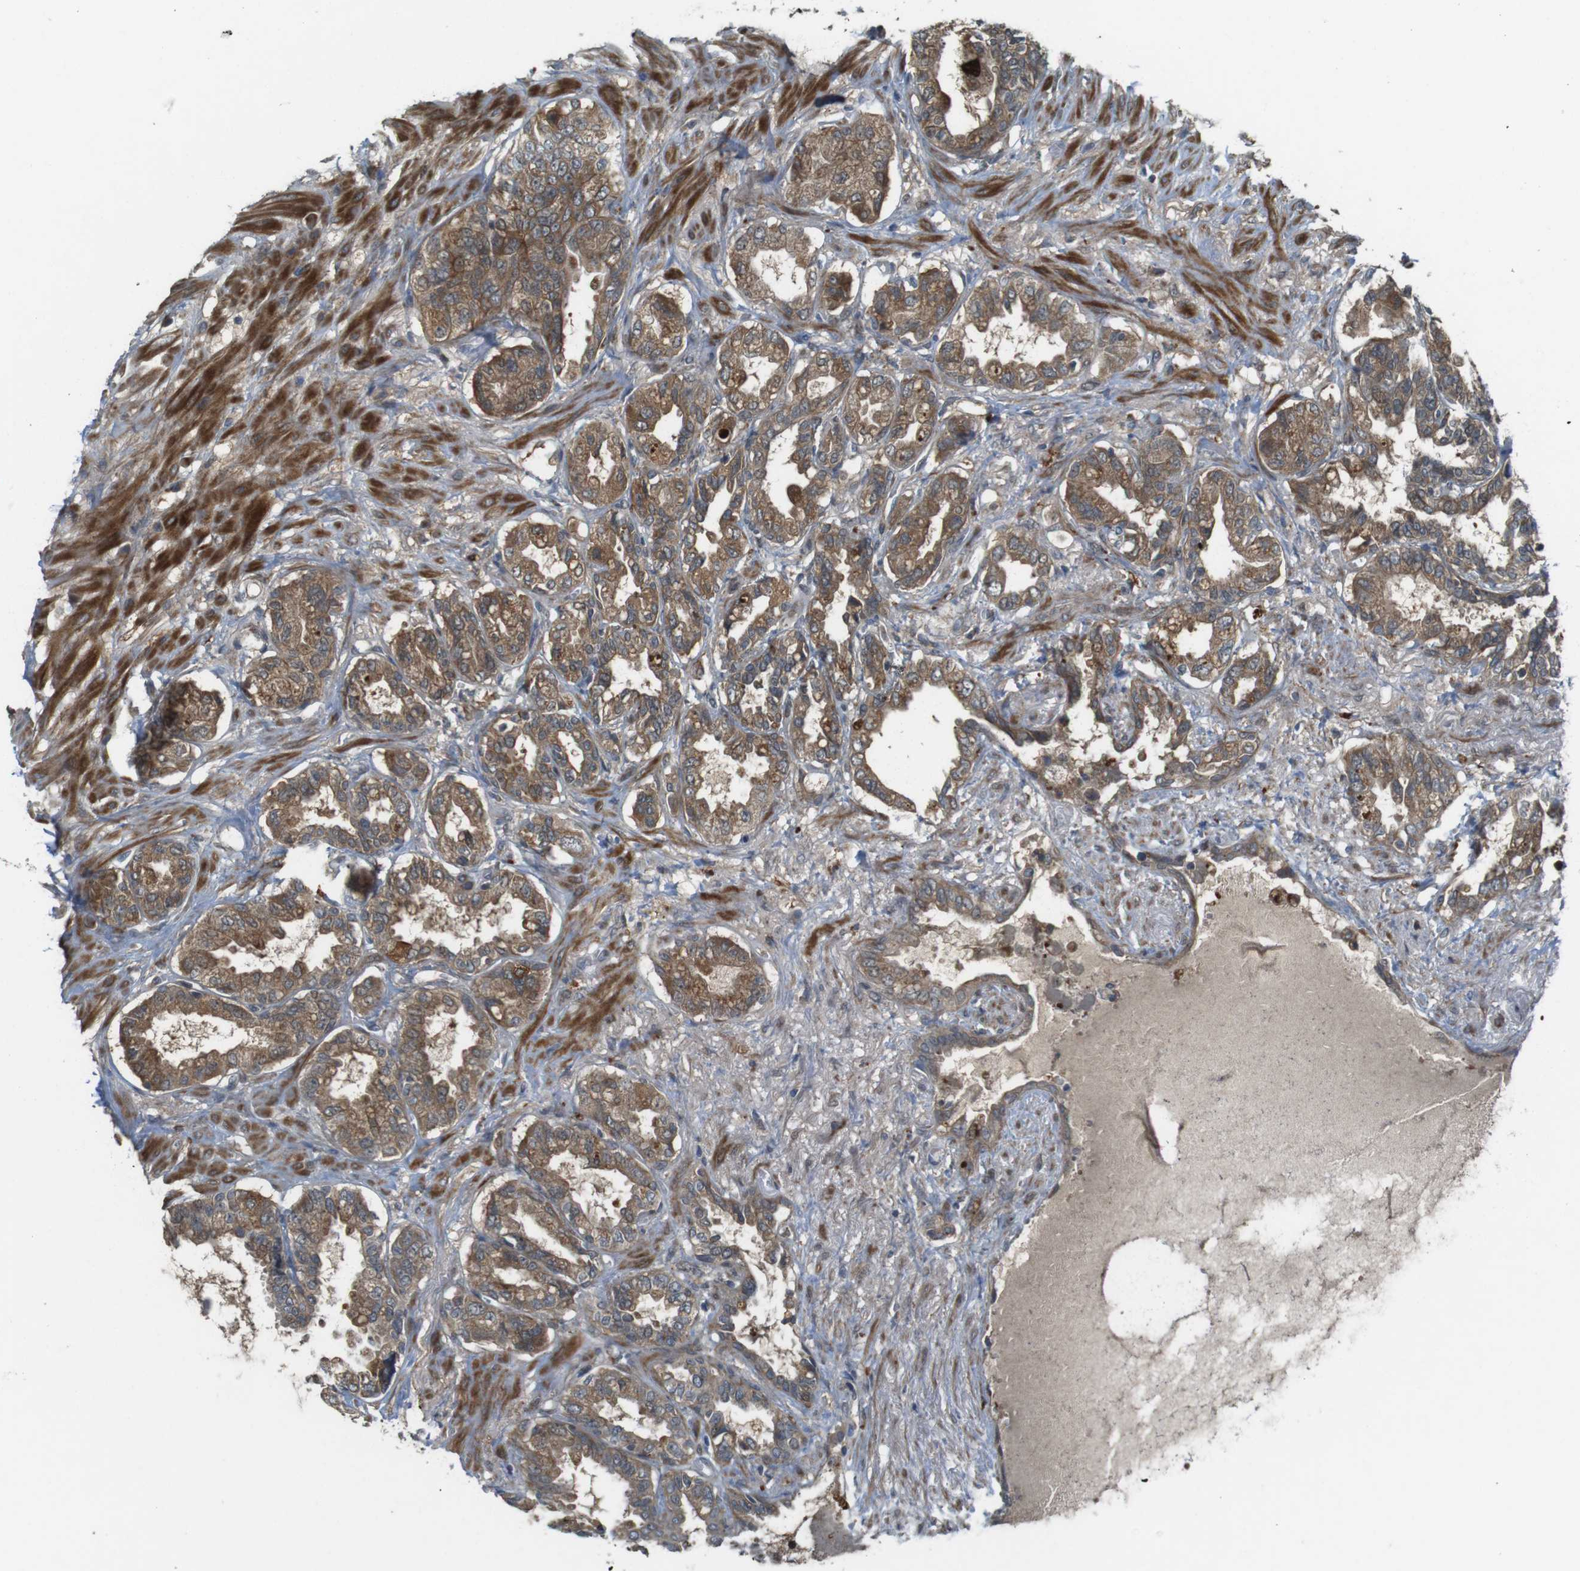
{"staining": {"intensity": "moderate", "quantity": ">75%", "location": "cytoplasmic/membranous"}, "tissue": "seminal vesicle", "cell_type": "Glandular cells", "image_type": "normal", "snomed": [{"axis": "morphology", "description": "Normal tissue, NOS"}, {"axis": "topography", "description": "Seminal veicle"}], "caption": "IHC (DAB (3,3'-diaminobenzidine)) staining of benign seminal vesicle demonstrates moderate cytoplasmic/membranous protein staining in about >75% of glandular cells. The protein of interest is stained brown, and the nuclei are stained in blue (DAB (3,3'-diaminobenzidine) IHC with brightfield microscopy, high magnification).", "gene": "IFFO2", "patient": {"sex": "male", "age": 61}}